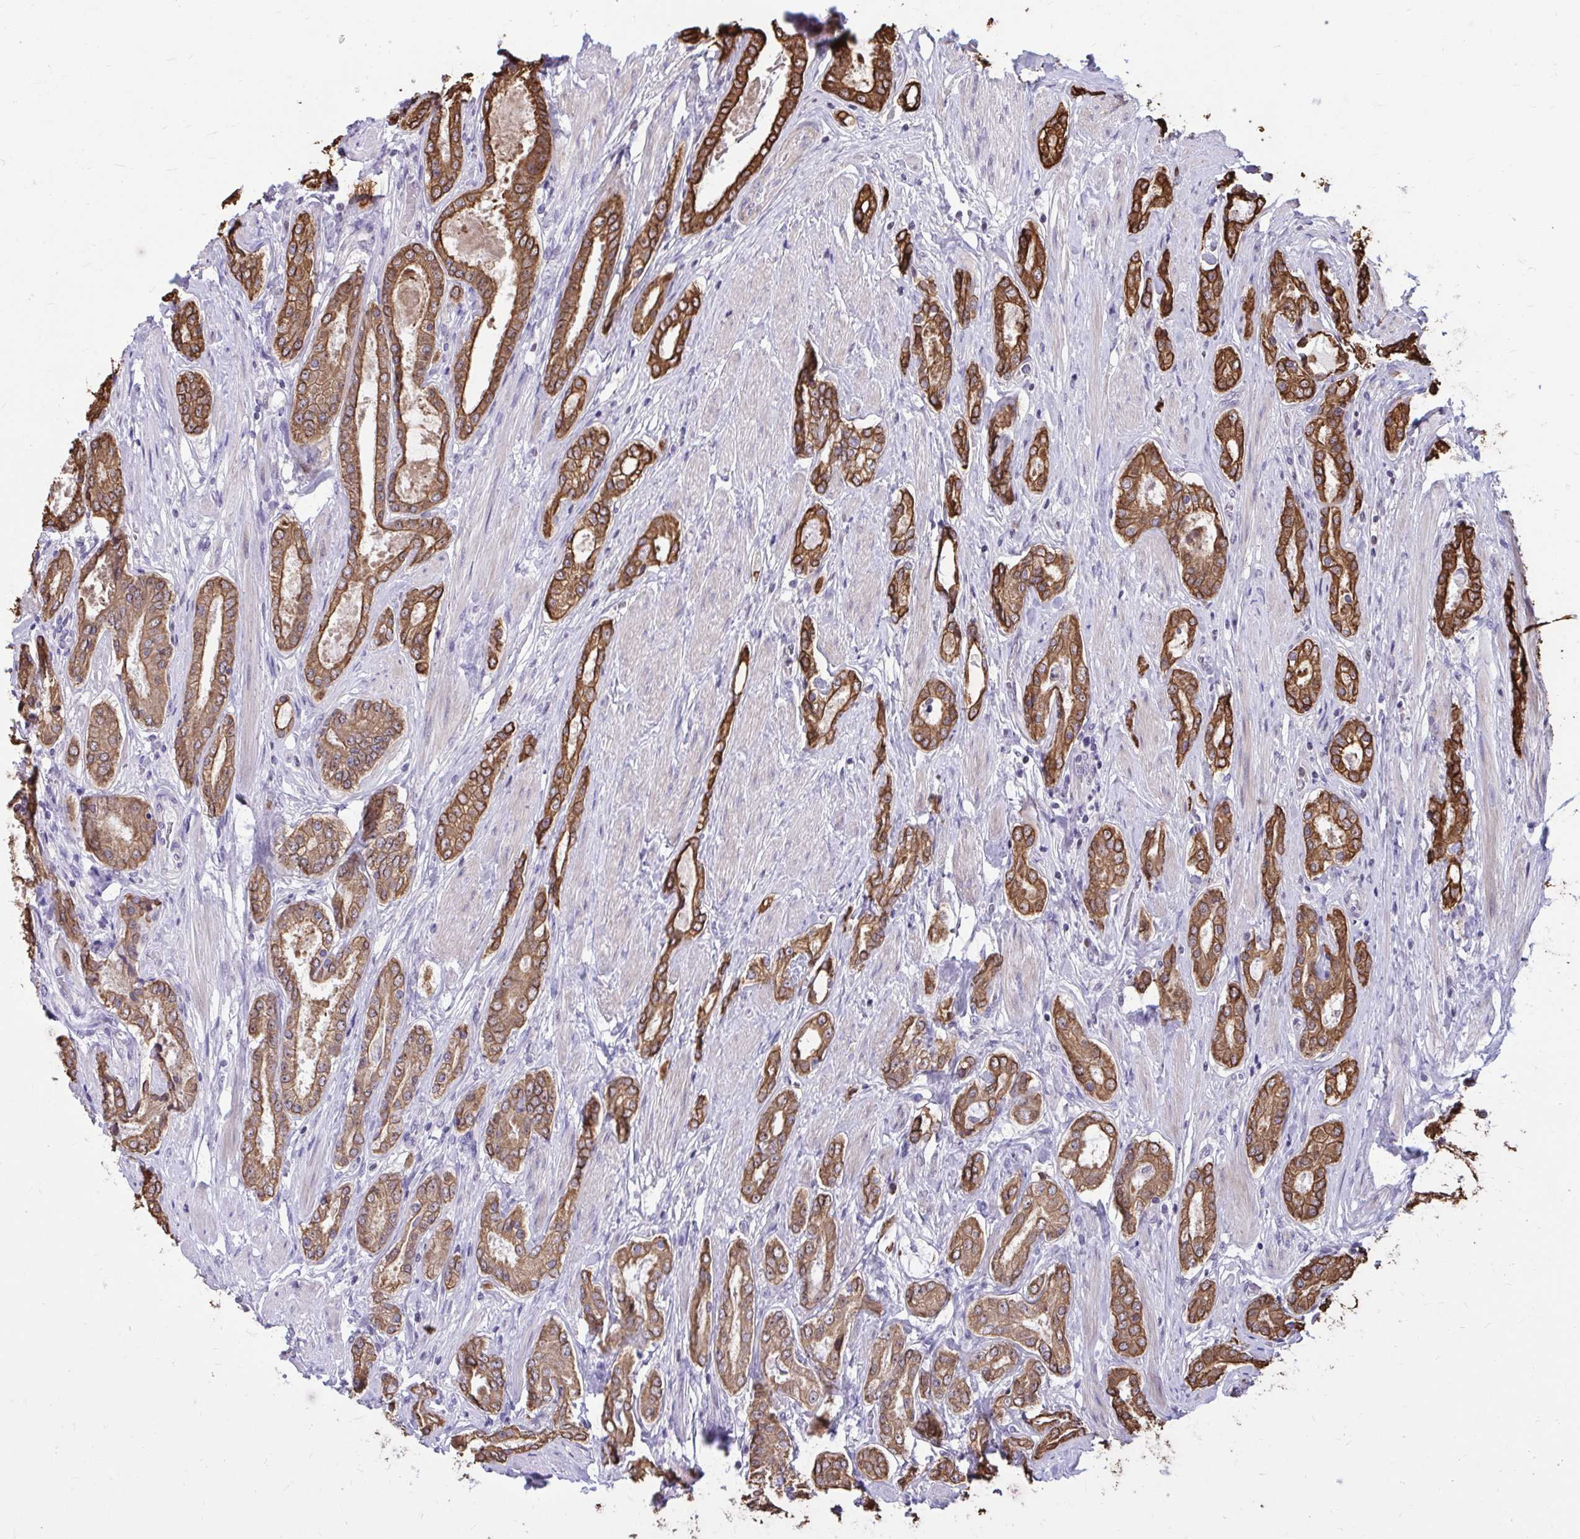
{"staining": {"intensity": "moderate", "quantity": ">75%", "location": "cytoplasmic/membranous"}, "tissue": "prostate cancer", "cell_type": "Tumor cells", "image_type": "cancer", "snomed": [{"axis": "morphology", "description": "Adenocarcinoma, High grade"}, {"axis": "topography", "description": "Prostate"}], "caption": "A medium amount of moderate cytoplasmic/membranous expression is seen in approximately >75% of tumor cells in prostate high-grade adenocarcinoma tissue.", "gene": "ANKRD30B", "patient": {"sex": "male", "age": 63}}